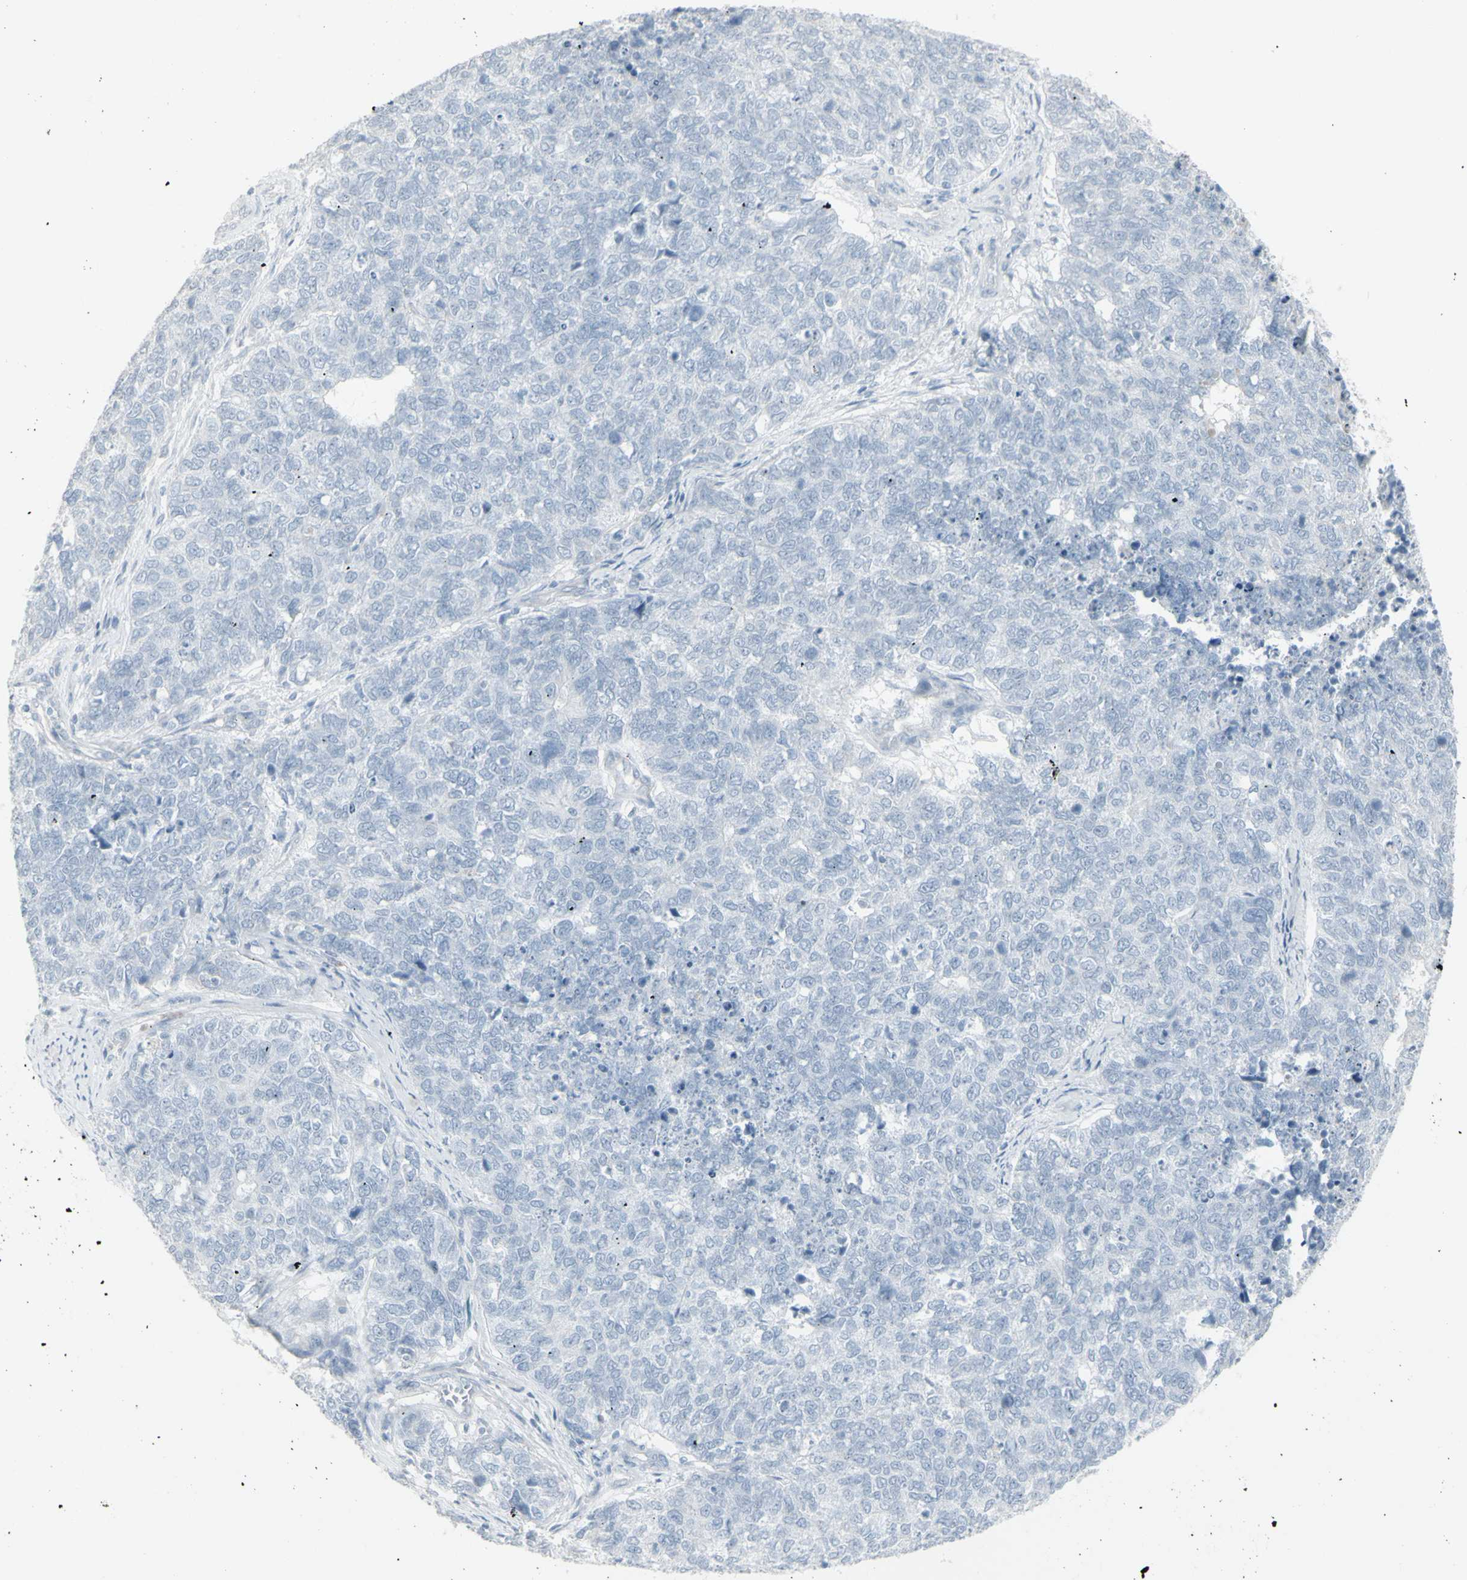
{"staining": {"intensity": "negative", "quantity": "none", "location": "none"}, "tissue": "cervical cancer", "cell_type": "Tumor cells", "image_type": "cancer", "snomed": [{"axis": "morphology", "description": "Squamous cell carcinoma, NOS"}, {"axis": "topography", "description": "Cervix"}], "caption": "This is an immunohistochemistry micrograph of cervical cancer (squamous cell carcinoma). There is no expression in tumor cells.", "gene": "YBX2", "patient": {"sex": "female", "age": 63}}